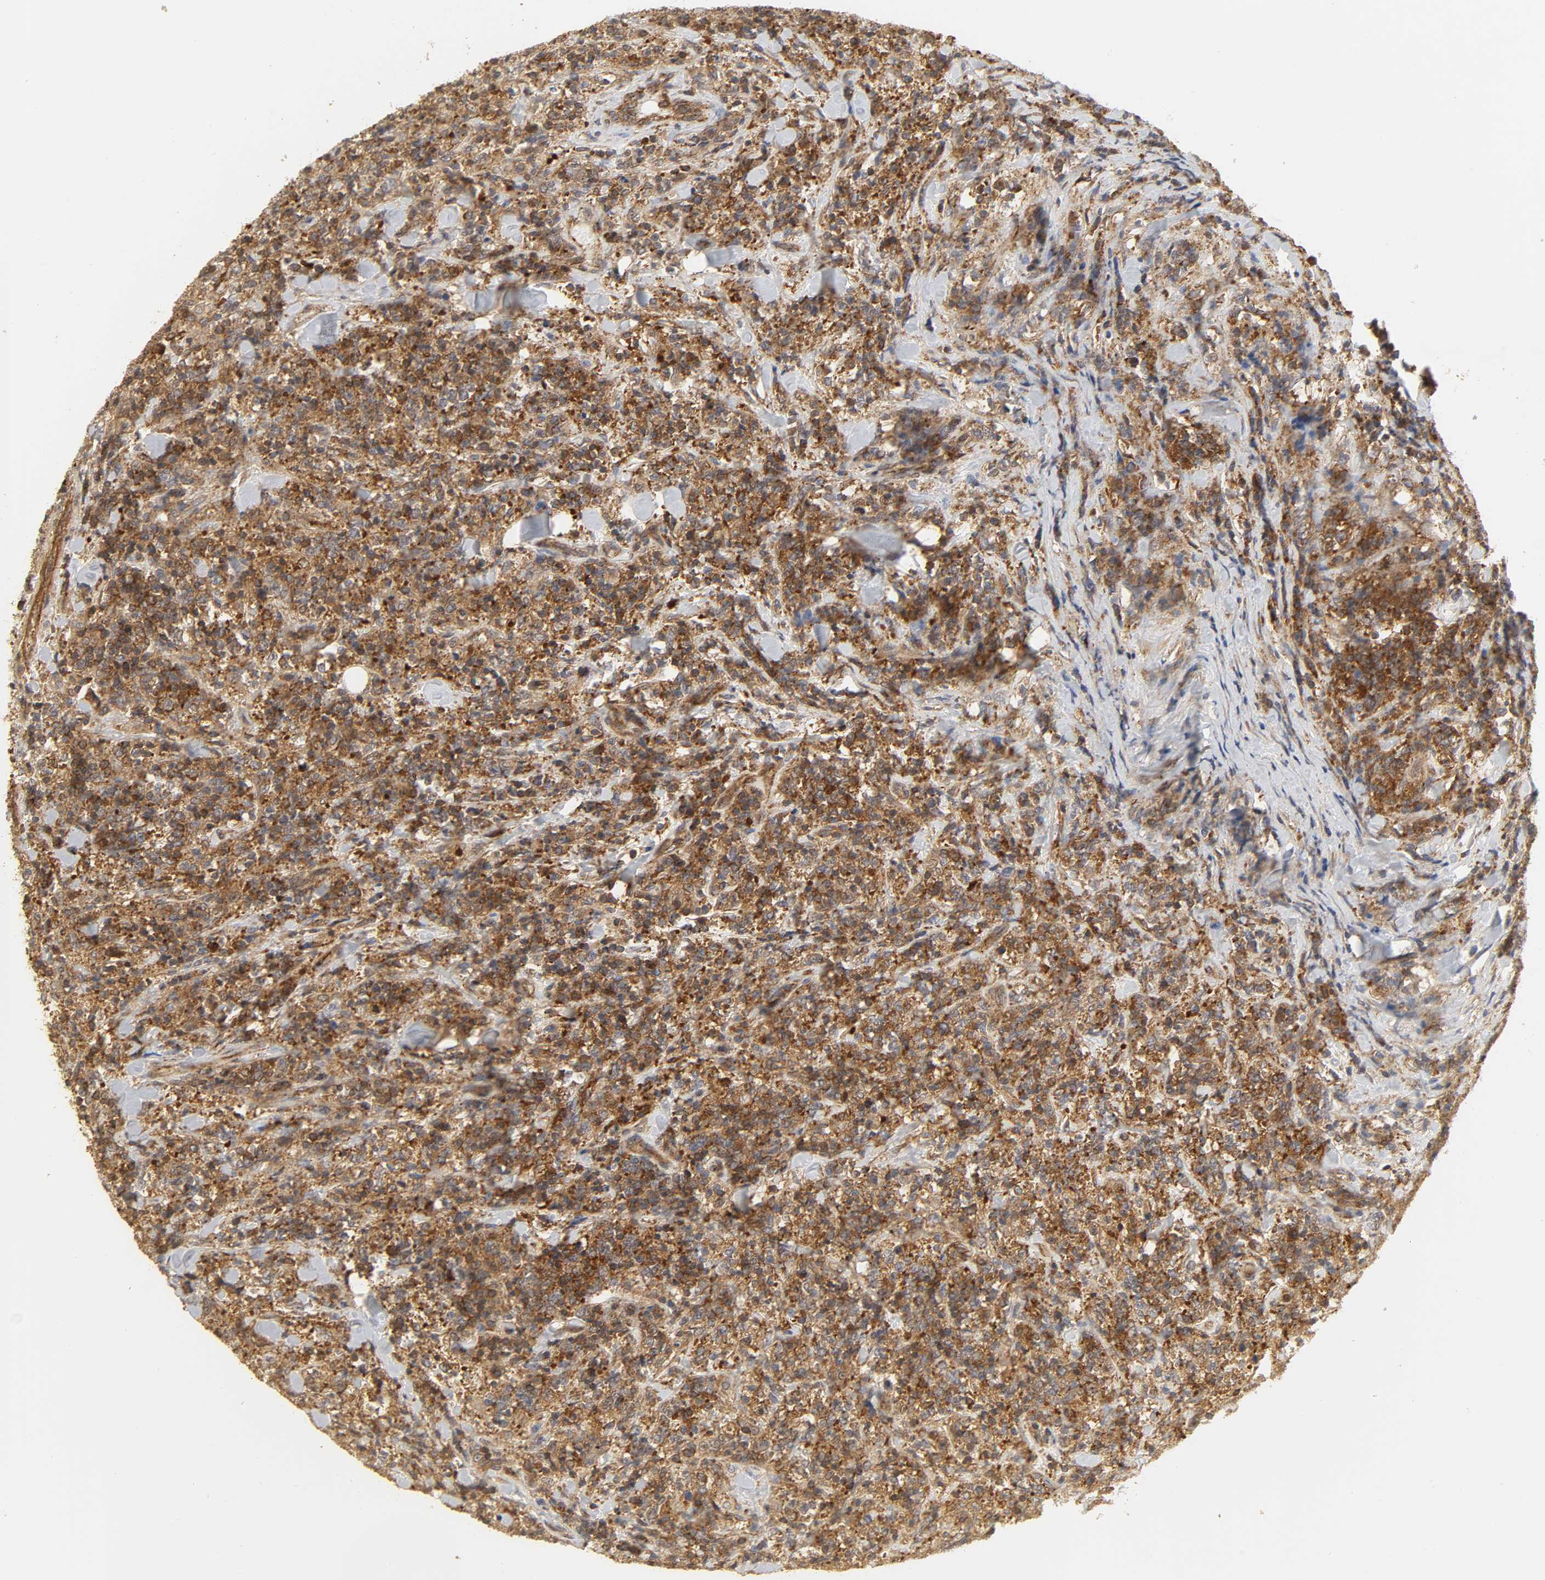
{"staining": {"intensity": "strong", "quantity": ">75%", "location": "cytoplasmic/membranous"}, "tissue": "lymphoma", "cell_type": "Tumor cells", "image_type": "cancer", "snomed": [{"axis": "morphology", "description": "Malignant lymphoma, non-Hodgkin's type, High grade"}, {"axis": "topography", "description": "Soft tissue"}], "caption": "Lymphoma stained with a brown dye exhibits strong cytoplasmic/membranous positive positivity in approximately >75% of tumor cells.", "gene": "SH3GLB1", "patient": {"sex": "male", "age": 18}}